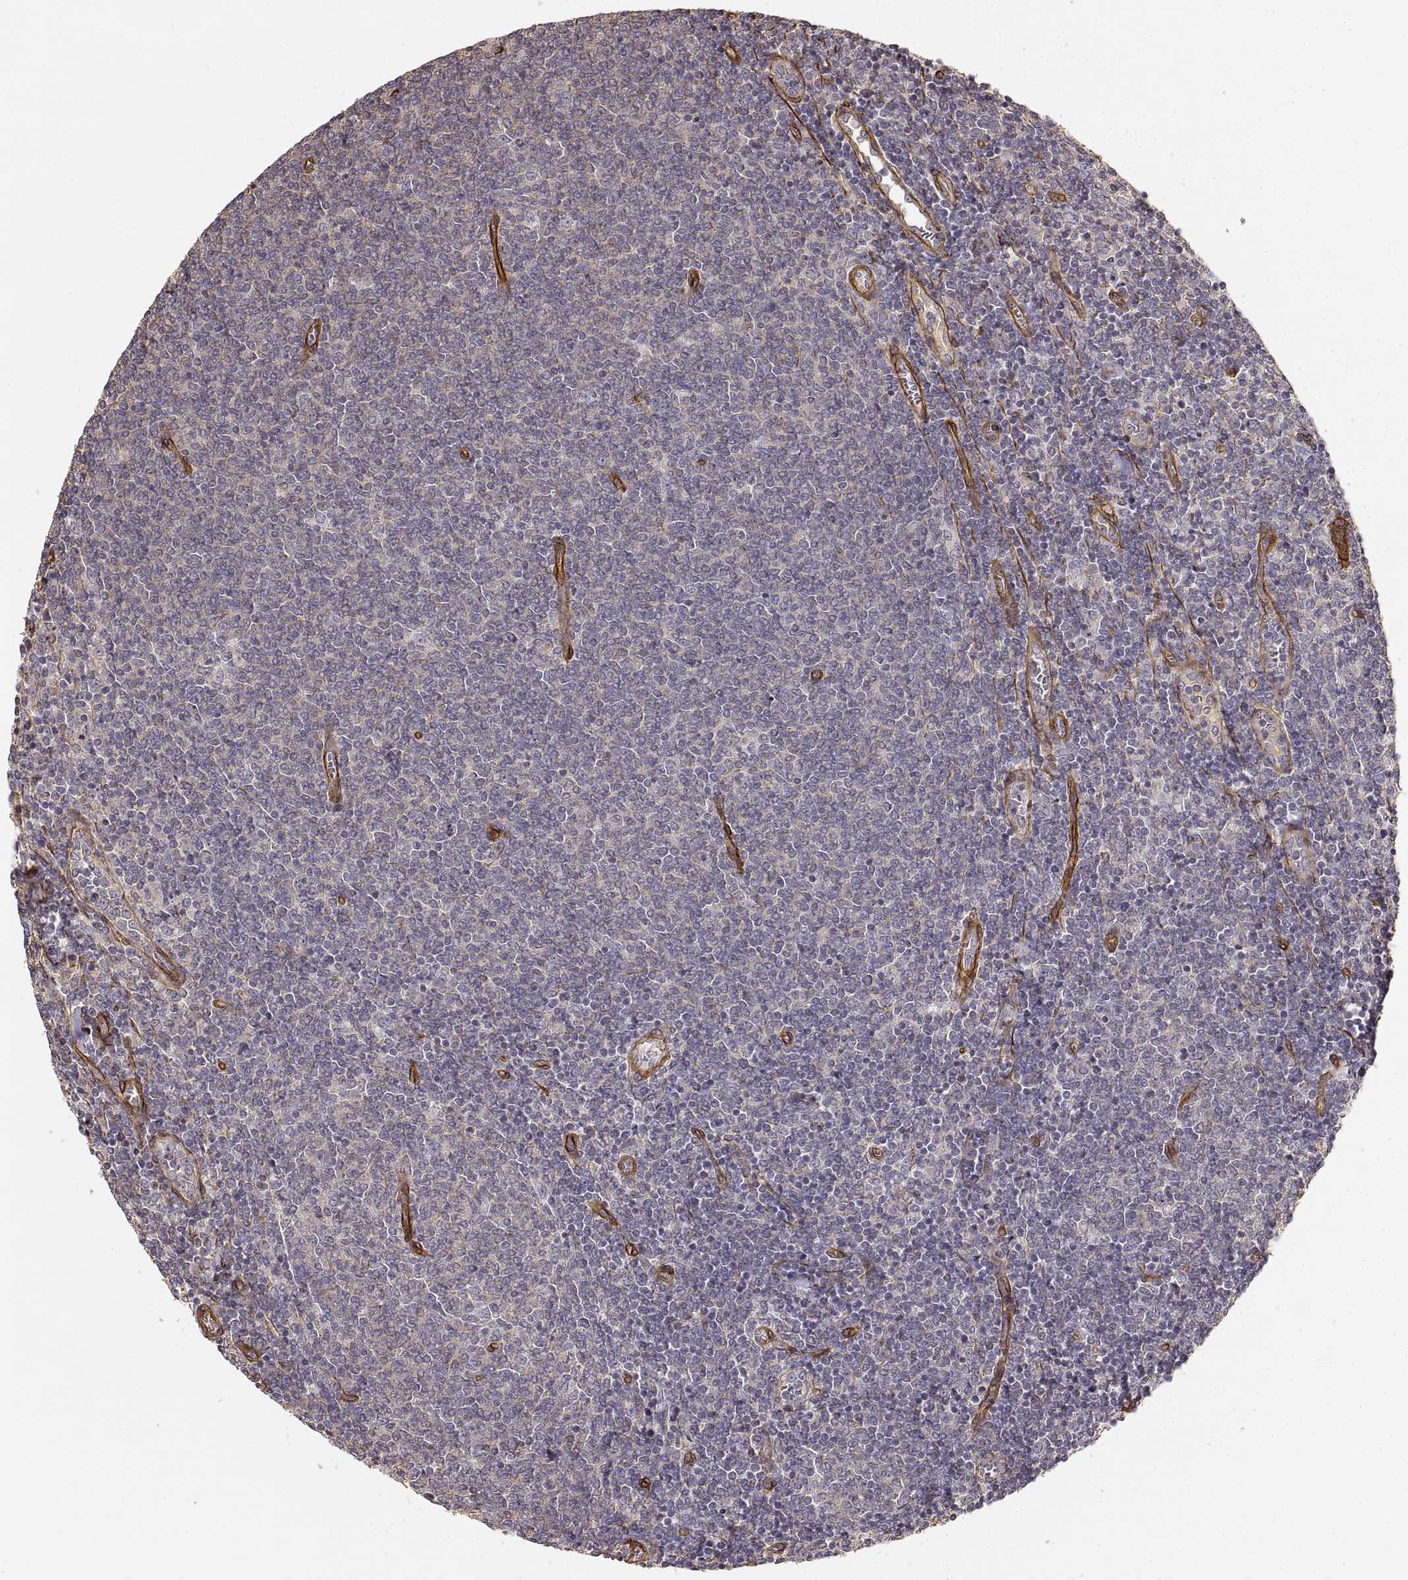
{"staining": {"intensity": "negative", "quantity": "none", "location": "none"}, "tissue": "lymphoma", "cell_type": "Tumor cells", "image_type": "cancer", "snomed": [{"axis": "morphology", "description": "Malignant lymphoma, non-Hodgkin's type, Low grade"}, {"axis": "topography", "description": "Lymph node"}], "caption": "Tumor cells show no significant expression in malignant lymphoma, non-Hodgkin's type (low-grade).", "gene": "LAMA4", "patient": {"sex": "male", "age": 52}}